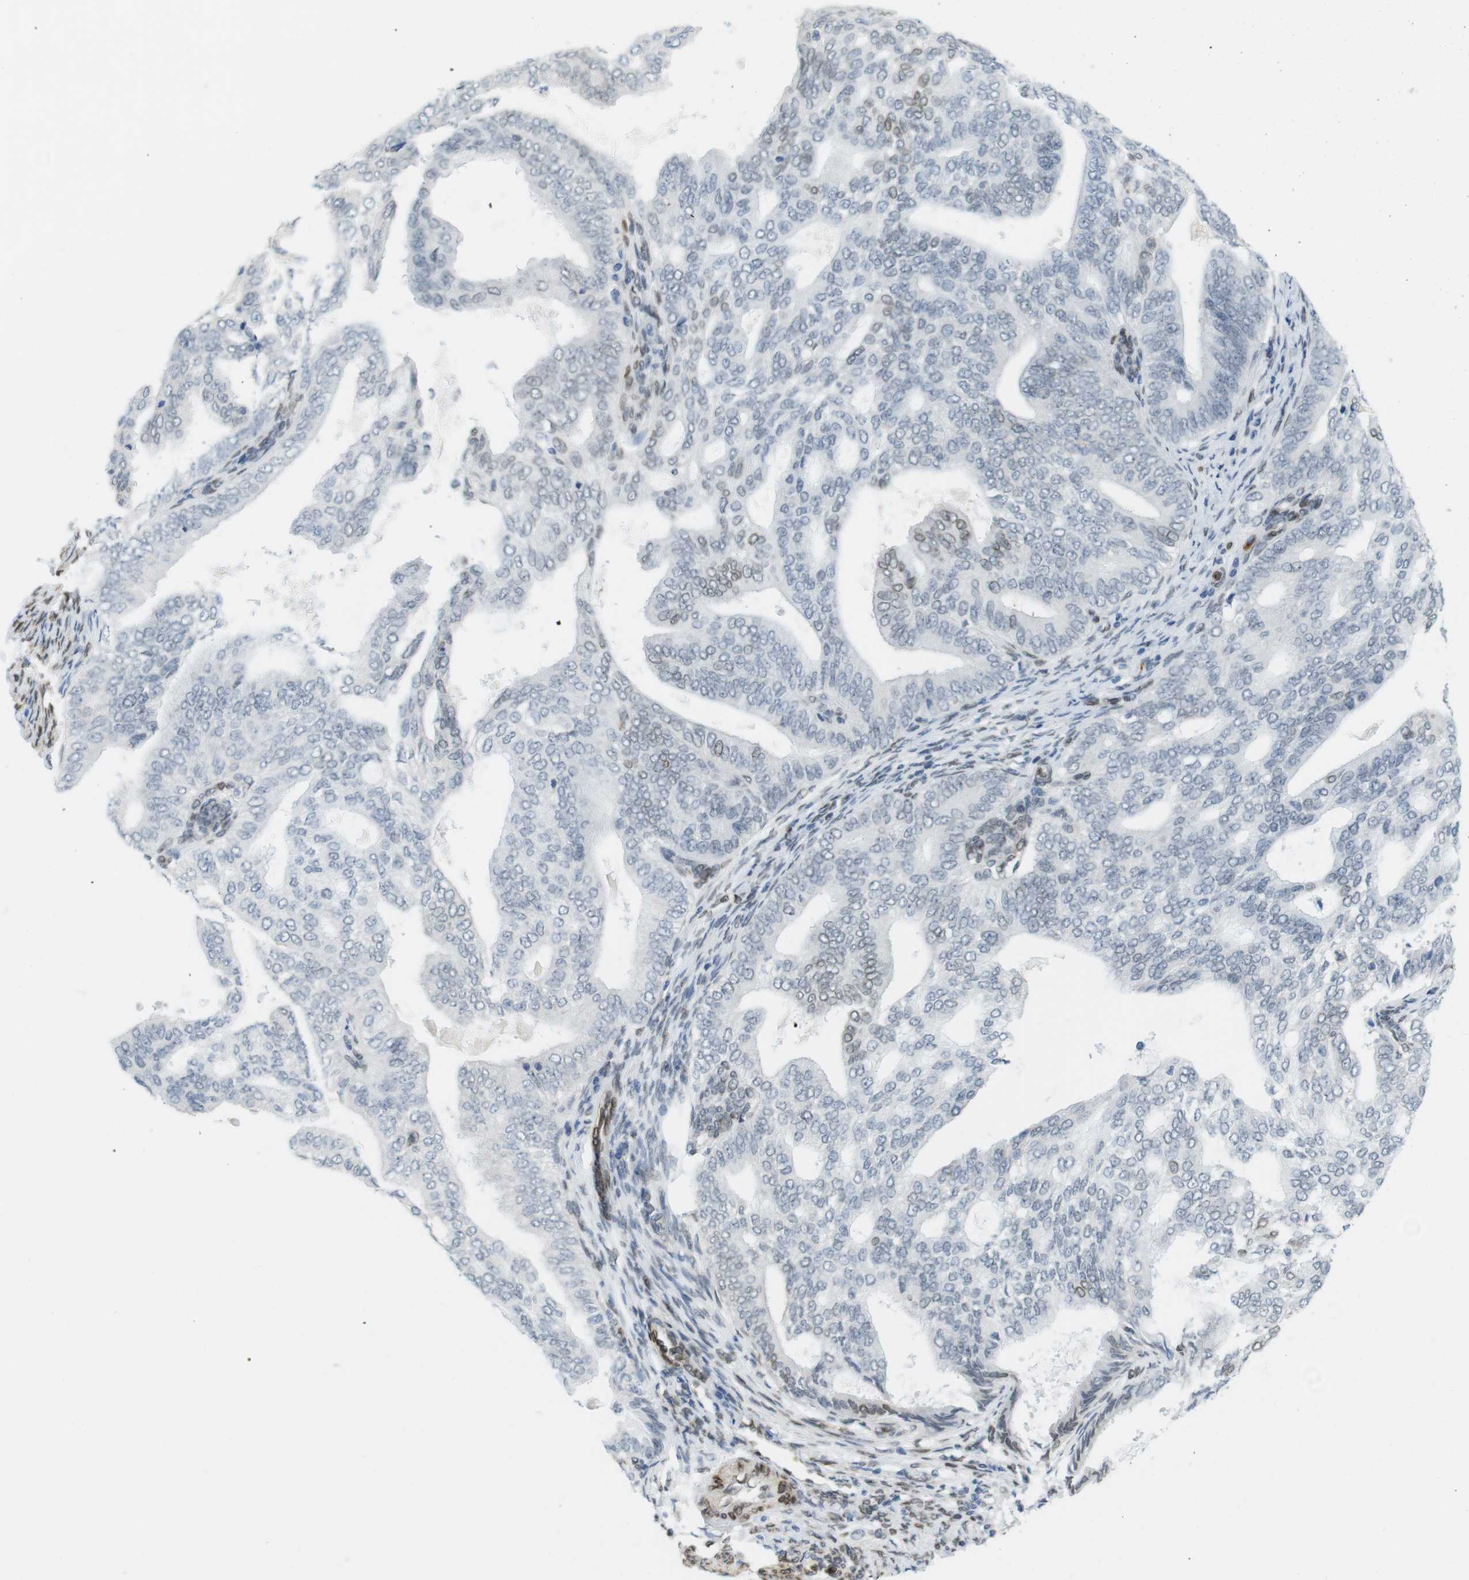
{"staining": {"intensity": "weak", "quantity": "<25%", "location": "cytoplasmic/membranous,nuclear"}, "tissue": "endometrial cancer", "cell_type": "Tumor cells", "image_type": "cancer", "snomed": [{"axis": "morphology", "description": "Adenocarcinoma, NOS"}, {"axis": "topography", "description": "Endometrium"}], "caption": "Immunohistochemistry of adenocarcinoma (endometrial) exhibits no staining in tumor cells.", "gene": "ARL6IP6", "patient": {"sex": "female", "age": 58}}